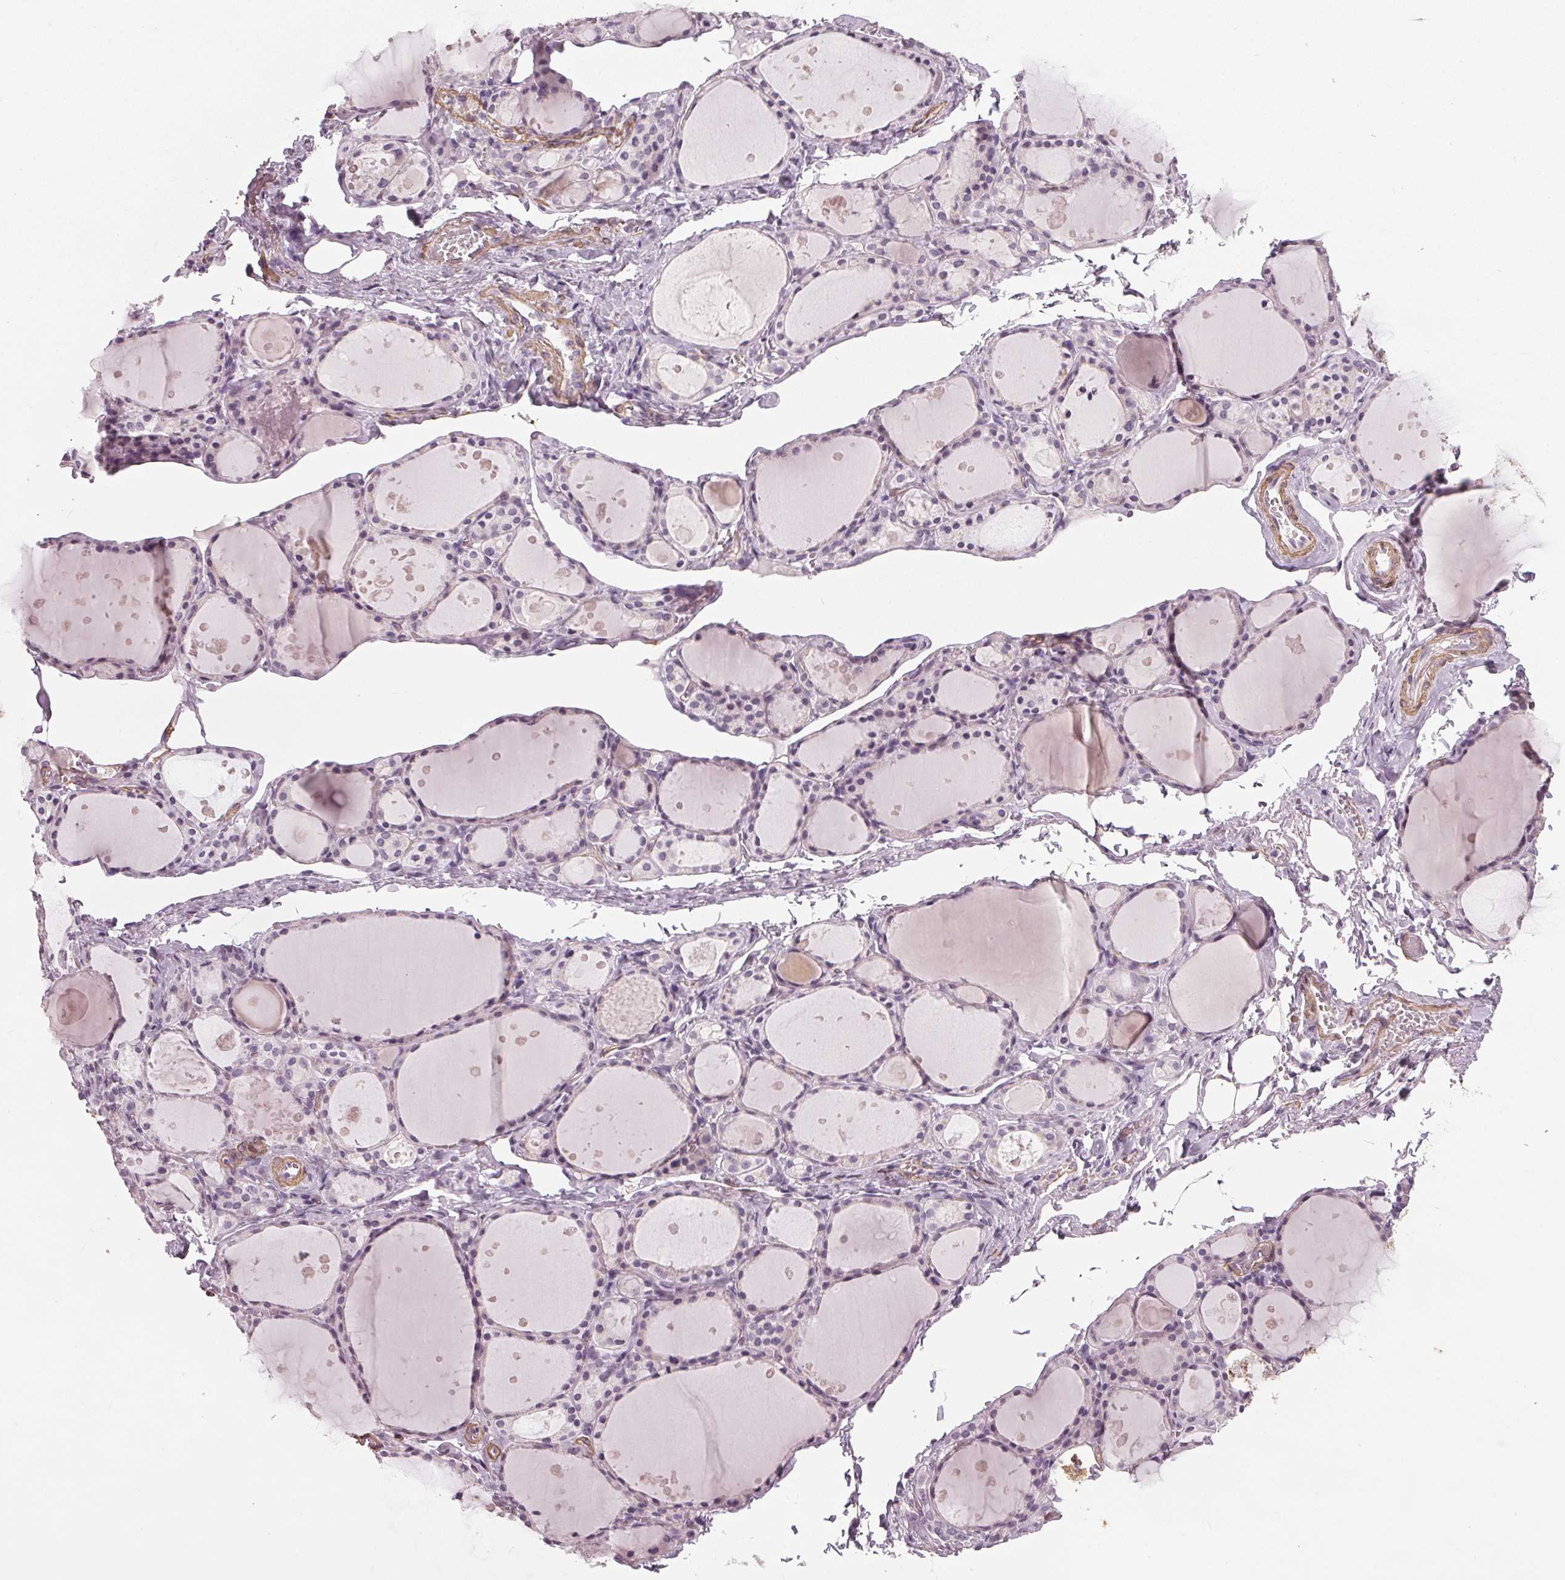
{"staining": {"intensity": "negative", "quantity": "none", "location": "none"}, "tissue": "thyroid gland", "cell_type": "Glandular cells", "image_type": "normal", "snomed": [{"axis": "morphology", "description": "Normal tissue, NOS"}, {"axis": "topography", "description": "Thyroid gland"}], "caption": "Protein analysis of unremarkable thyroid gland exhibits no significant staining in glandular cells.", "gene": "PKP1", "patient": {"sex": "male", "age": 68}}